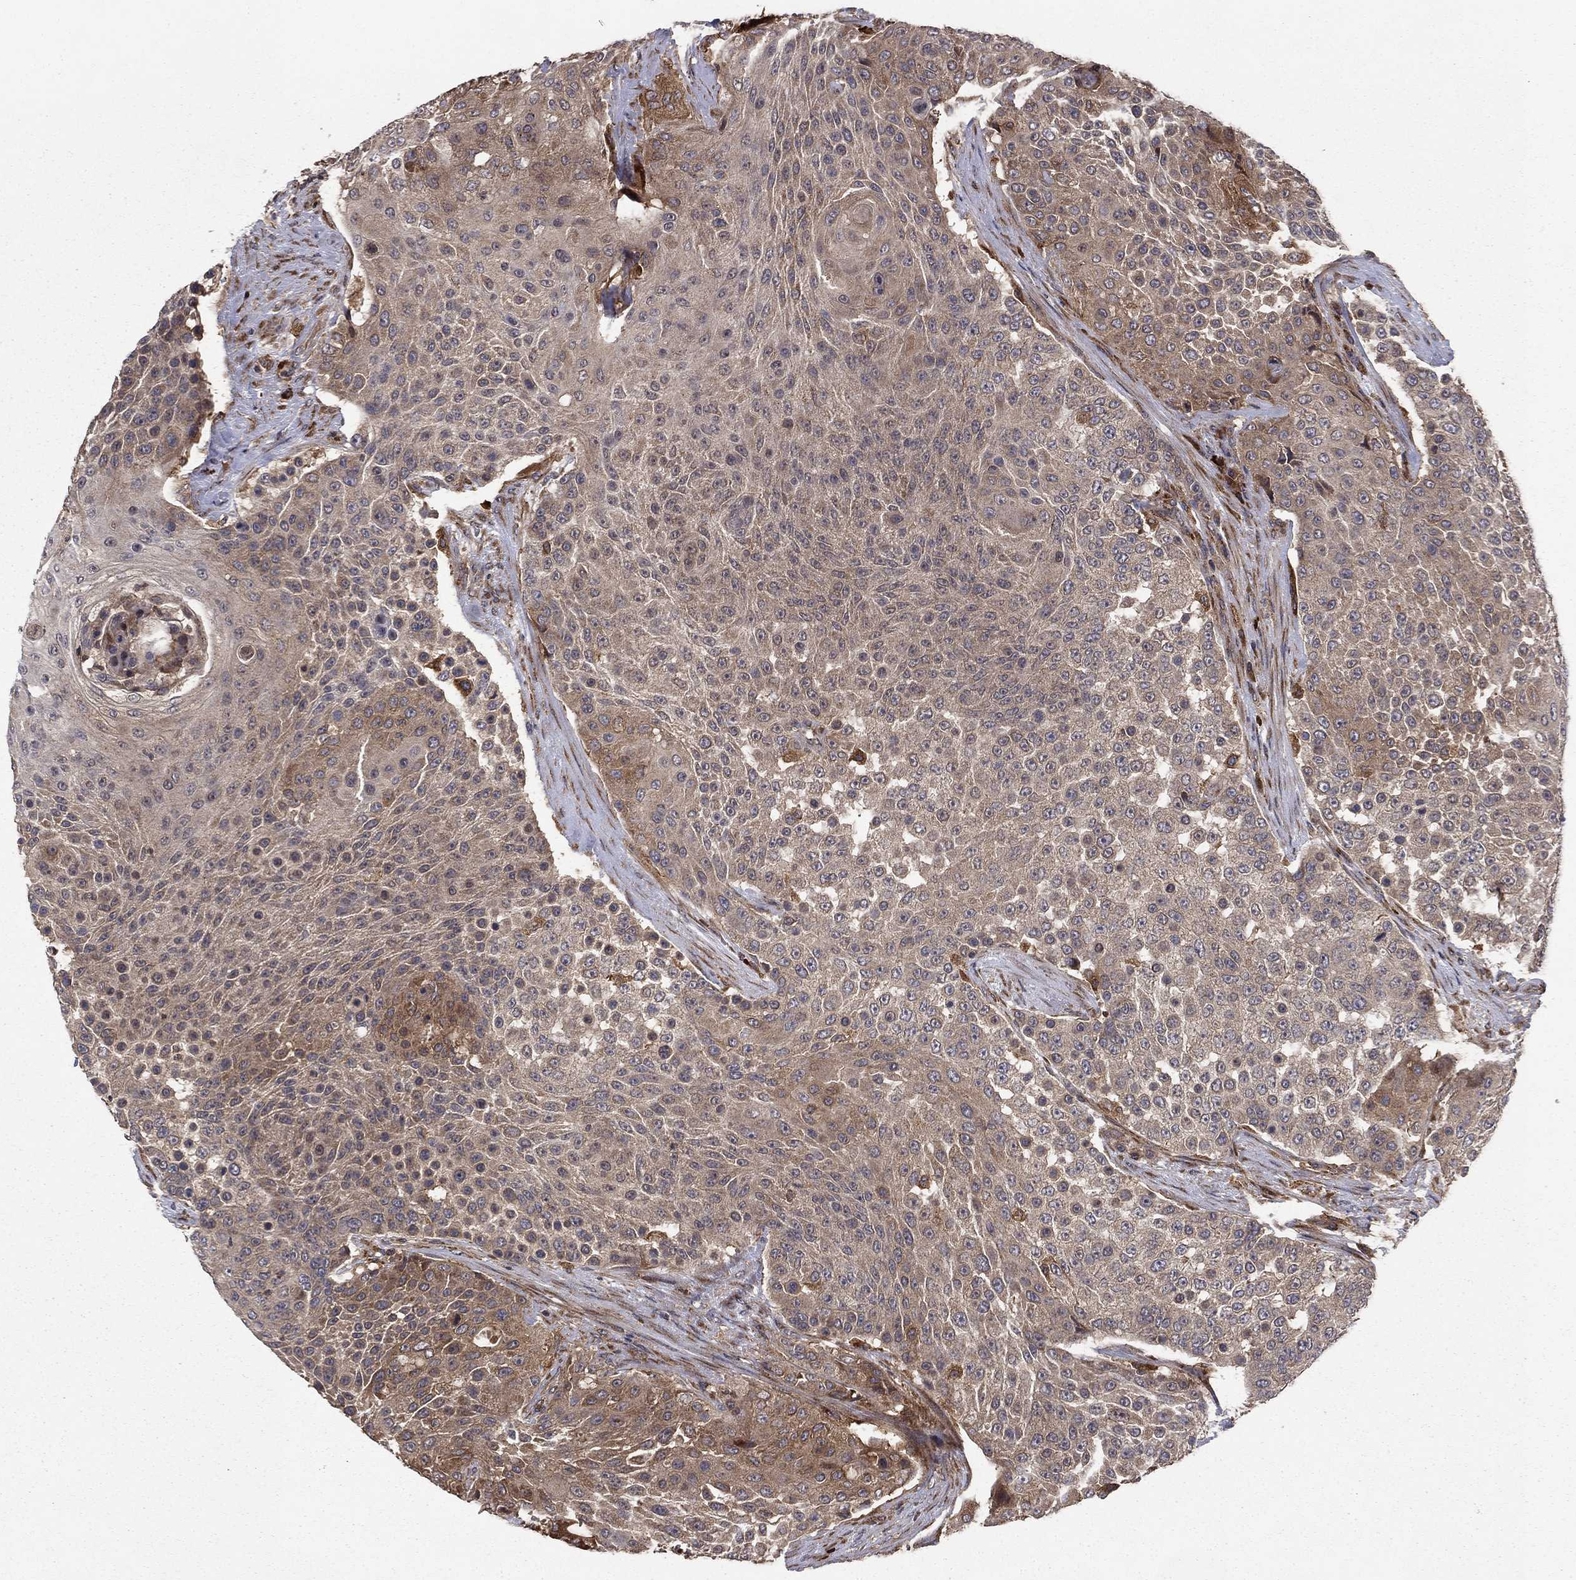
{"staining": {"intensity": "weak", "quantity": "<25%", "location": "cytoplasmic/membranous"}, "tissue": "urothelial cancer", "cell_type": "Tumor cells", "image_type": "cancer", "snomed": [{"axis": "morphology", "description": "Urothelial carcinoma, High grade"}, {"axis": "topography", "description": "Urinary bladder"}], "caption": "High power microscopy image of an IHC photomicrograph of urothelial carcinoma (high-grade), revealing no significant staining in tumor cells.", "gene": "BABAM2", "patient": {"sex": "female", "age": 63}}